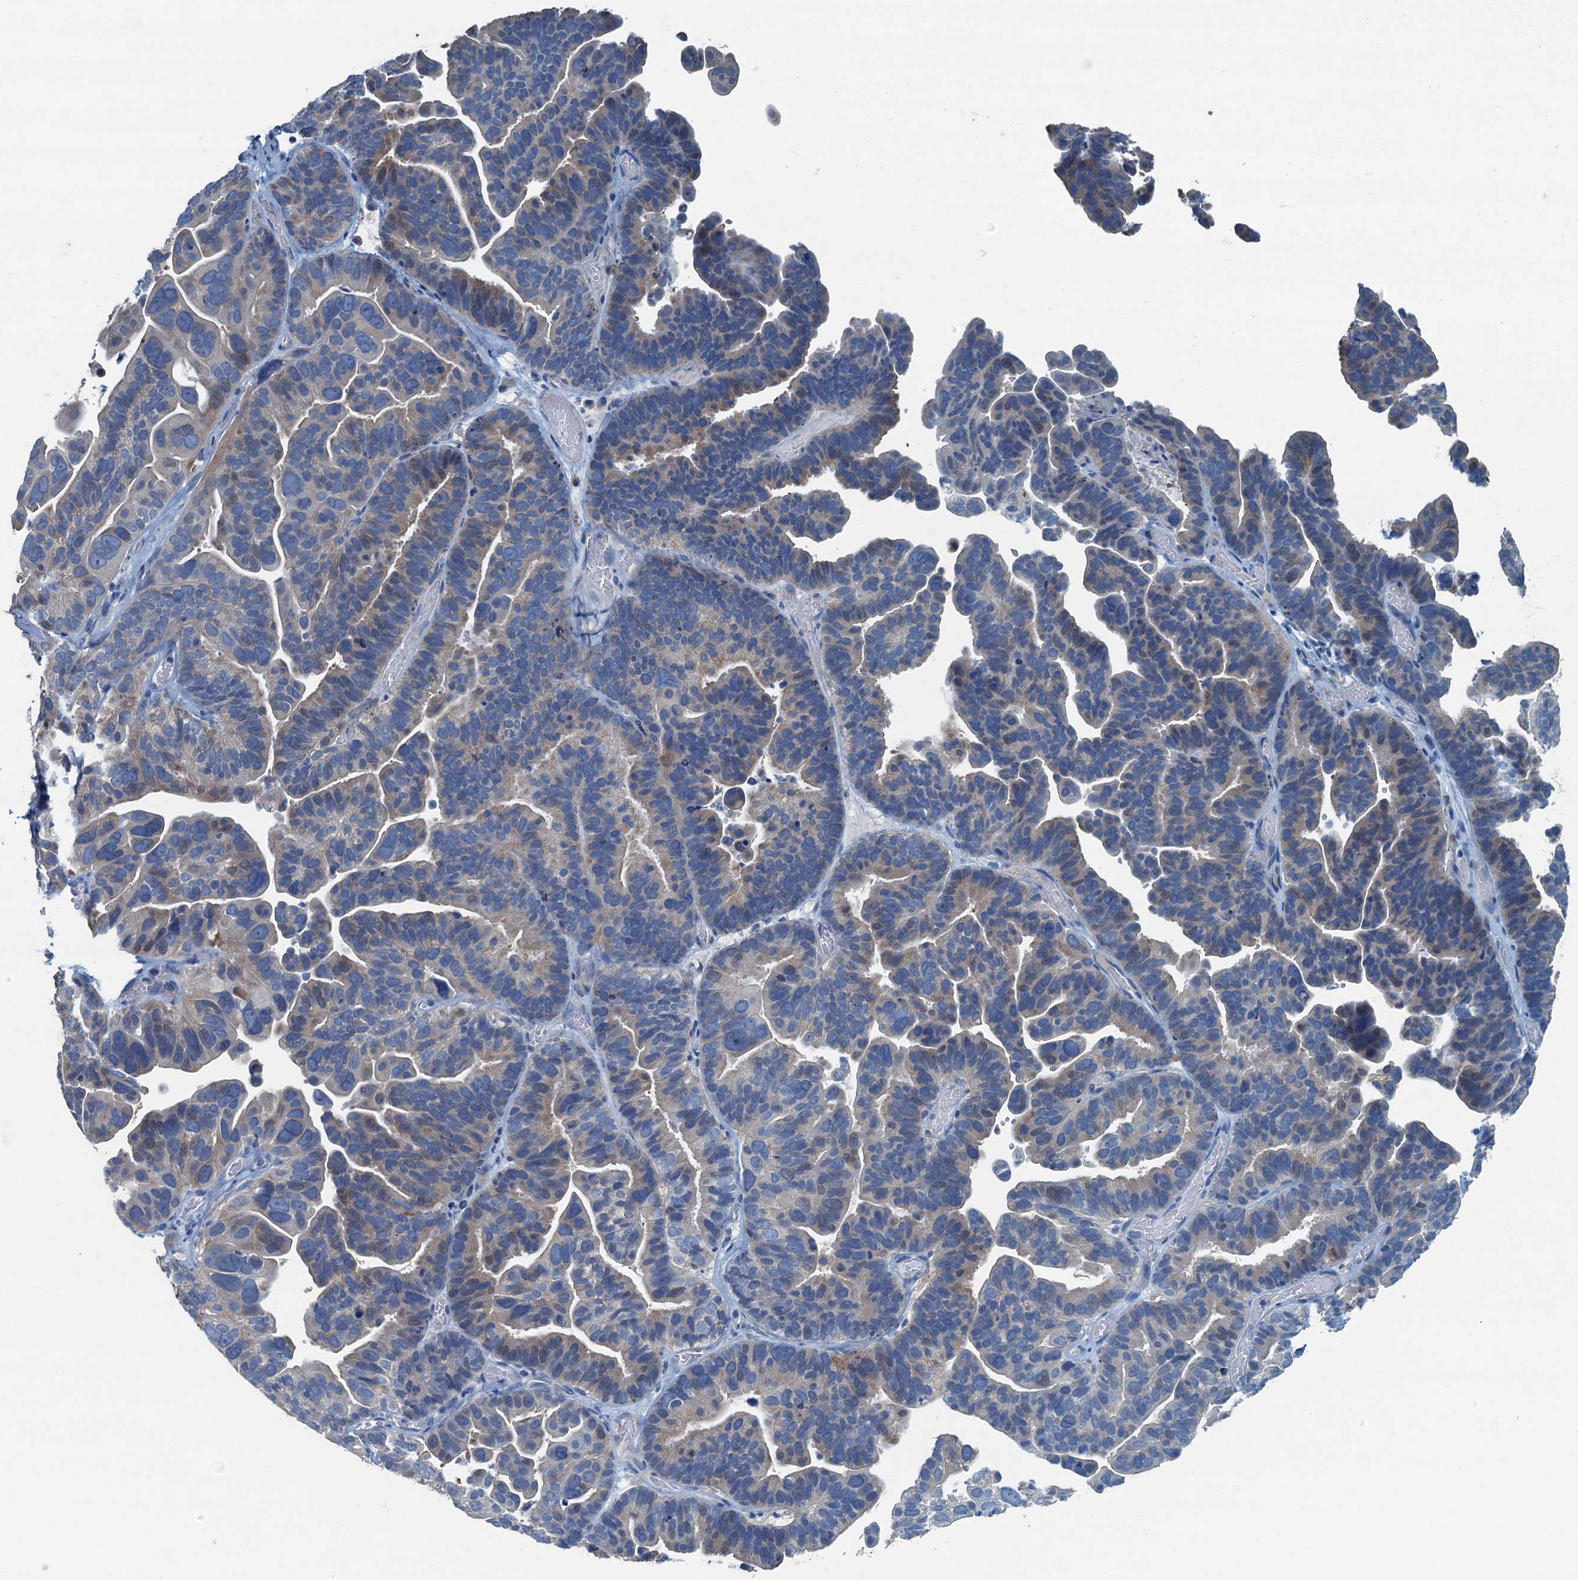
{"staining": {"intensity": "weak", "quantity": "<25%", "location": "cytoplasmic/membranous"}, "tissue": "ovarian cancer", "cell_type": "Tumor cells", "image_type": "cancer", "snomed": [{"axis": "morphology", "description": "Cystadenocarcinoma, serous, NOS"}, {"axis": "topography", "description": "Ovary"}], "caption": "High magnification brightfield microscopy of ovarian cancer stained with DAB (brown) and counterstained with hematoxylin (blue): tumor cells show no significant expression.", "gene": "CBLIF", "patient": {"sex": "female", "age": 56}}